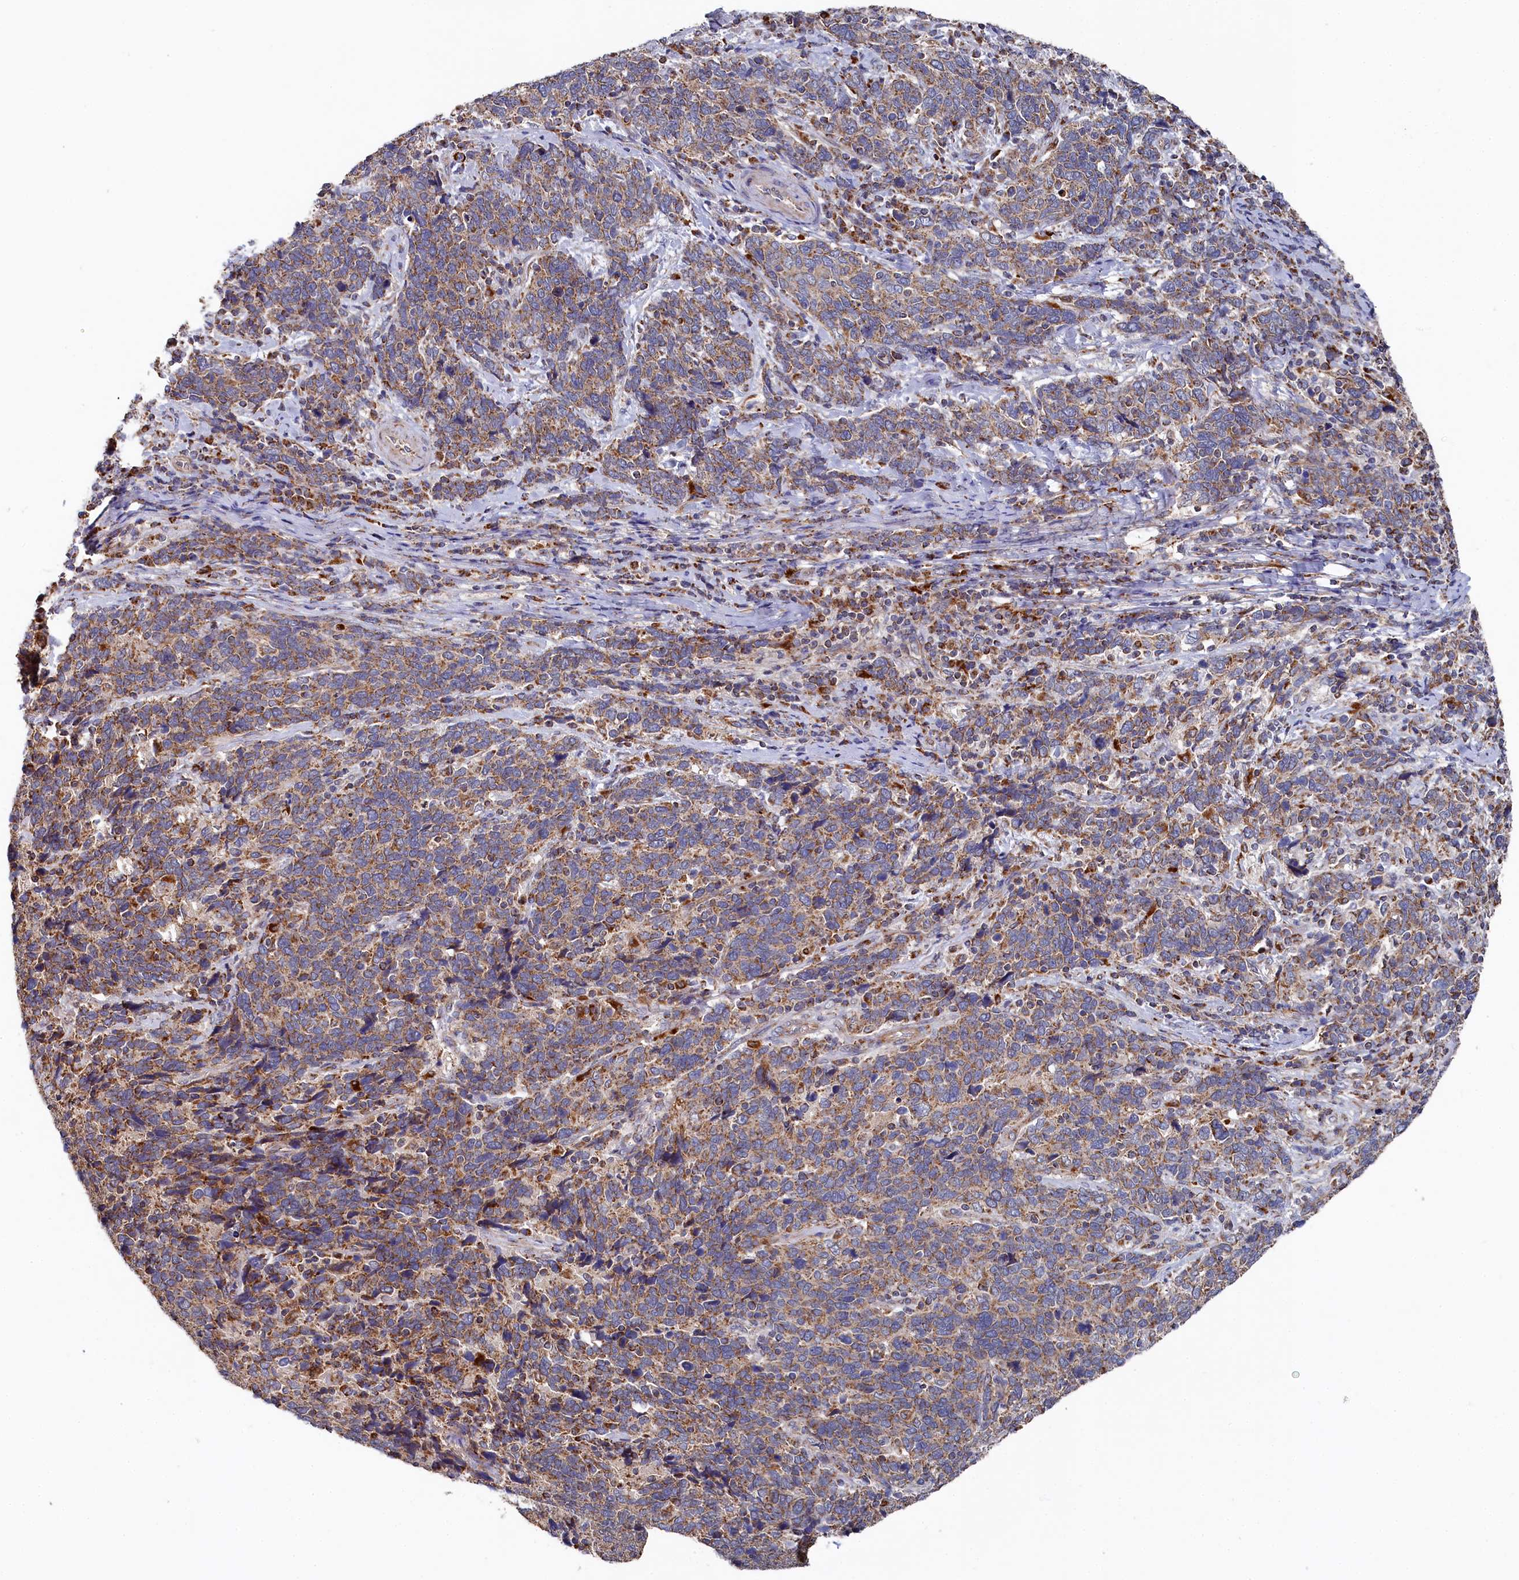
{"staining": {"intensity": "moderate", "quantity": ">75%", "location": "cytoplasmic/membranous"}, "tissue": "cervical cancer", "cell_type": "Tumor cells", "image_type": "cancer", "snomed": [{"axis": "morphology", "description": "Squamous cell carcinoma, NOS"}, {"axis": "topography", "description": "Cervix"}], "caption": "A medium amount of moderate cytoplasmic/membranous staining is seen in about >75% of tumor cells in squamous cell carcinoma (cervical) tissue. (brown staining indicates protein expression, while blue staining denotes nuclei).", "gene": "HAUS2", "patient": {"sex": "female", "age": 41}}